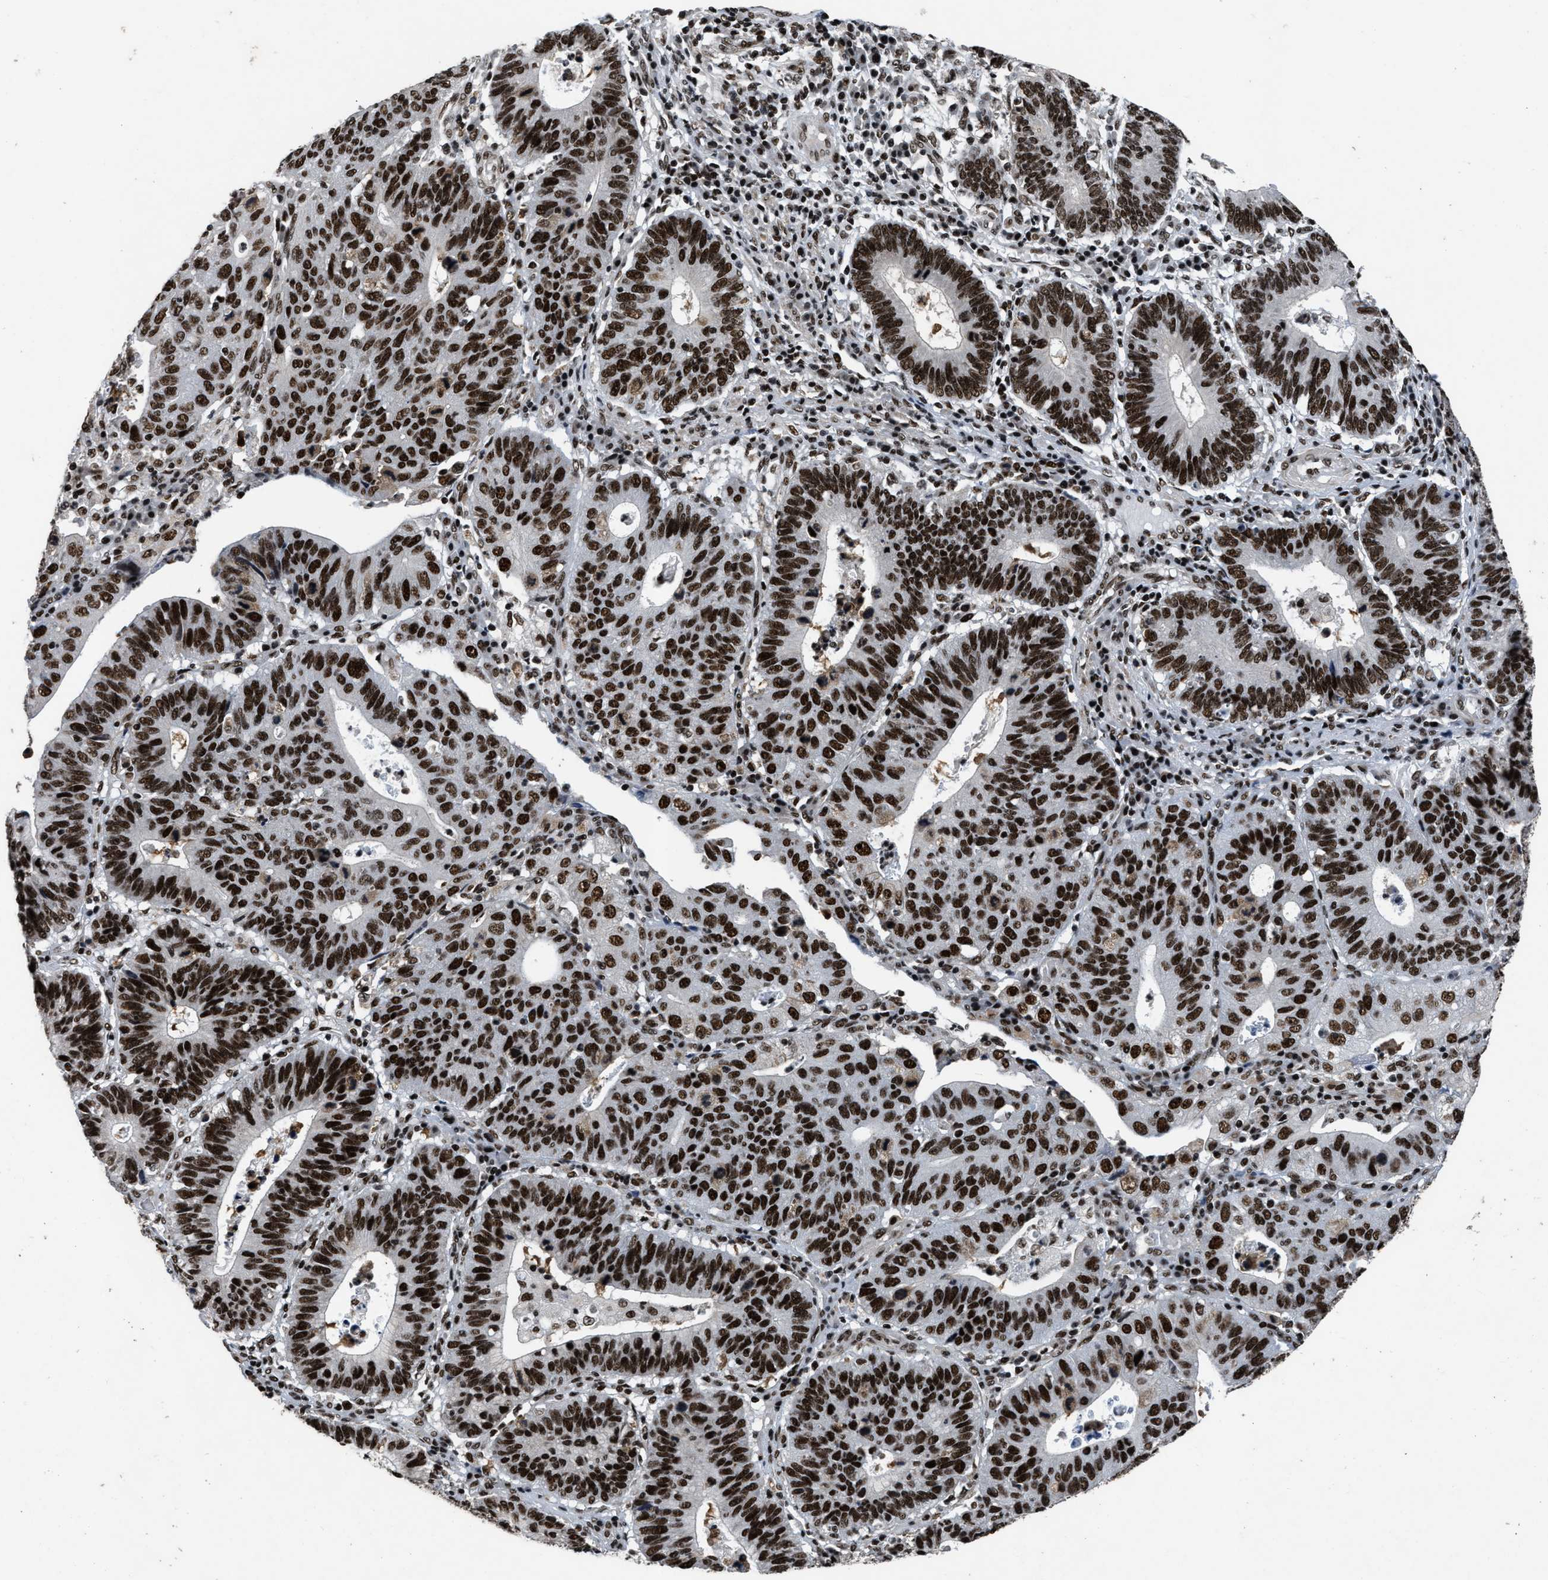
{"staining": {"intensity": "strong", "quantity": ">75%", "location": "nuclear"}, "tissue": "stomach cancer", "cell_type": "Tumor cells", "image_type": "cancer", "snomed": [{"axis": "morphology", "description": "Adenocarcinoma, NOS"}, {"axis": "topography", "description": "Stomach"}], "caption": "Immunohistochemical staining of stomach cancer displays strong nuclear protein staining in approximately >75% of tumor cells. (Stains: DAB (3,3'-diaminobenzidine) in brown, nuclei in blue, Microscopy: brightfield microscopy at high magnification).", "gene": "SMARCB1", "patient": {"sex": "male", "age": 59}}